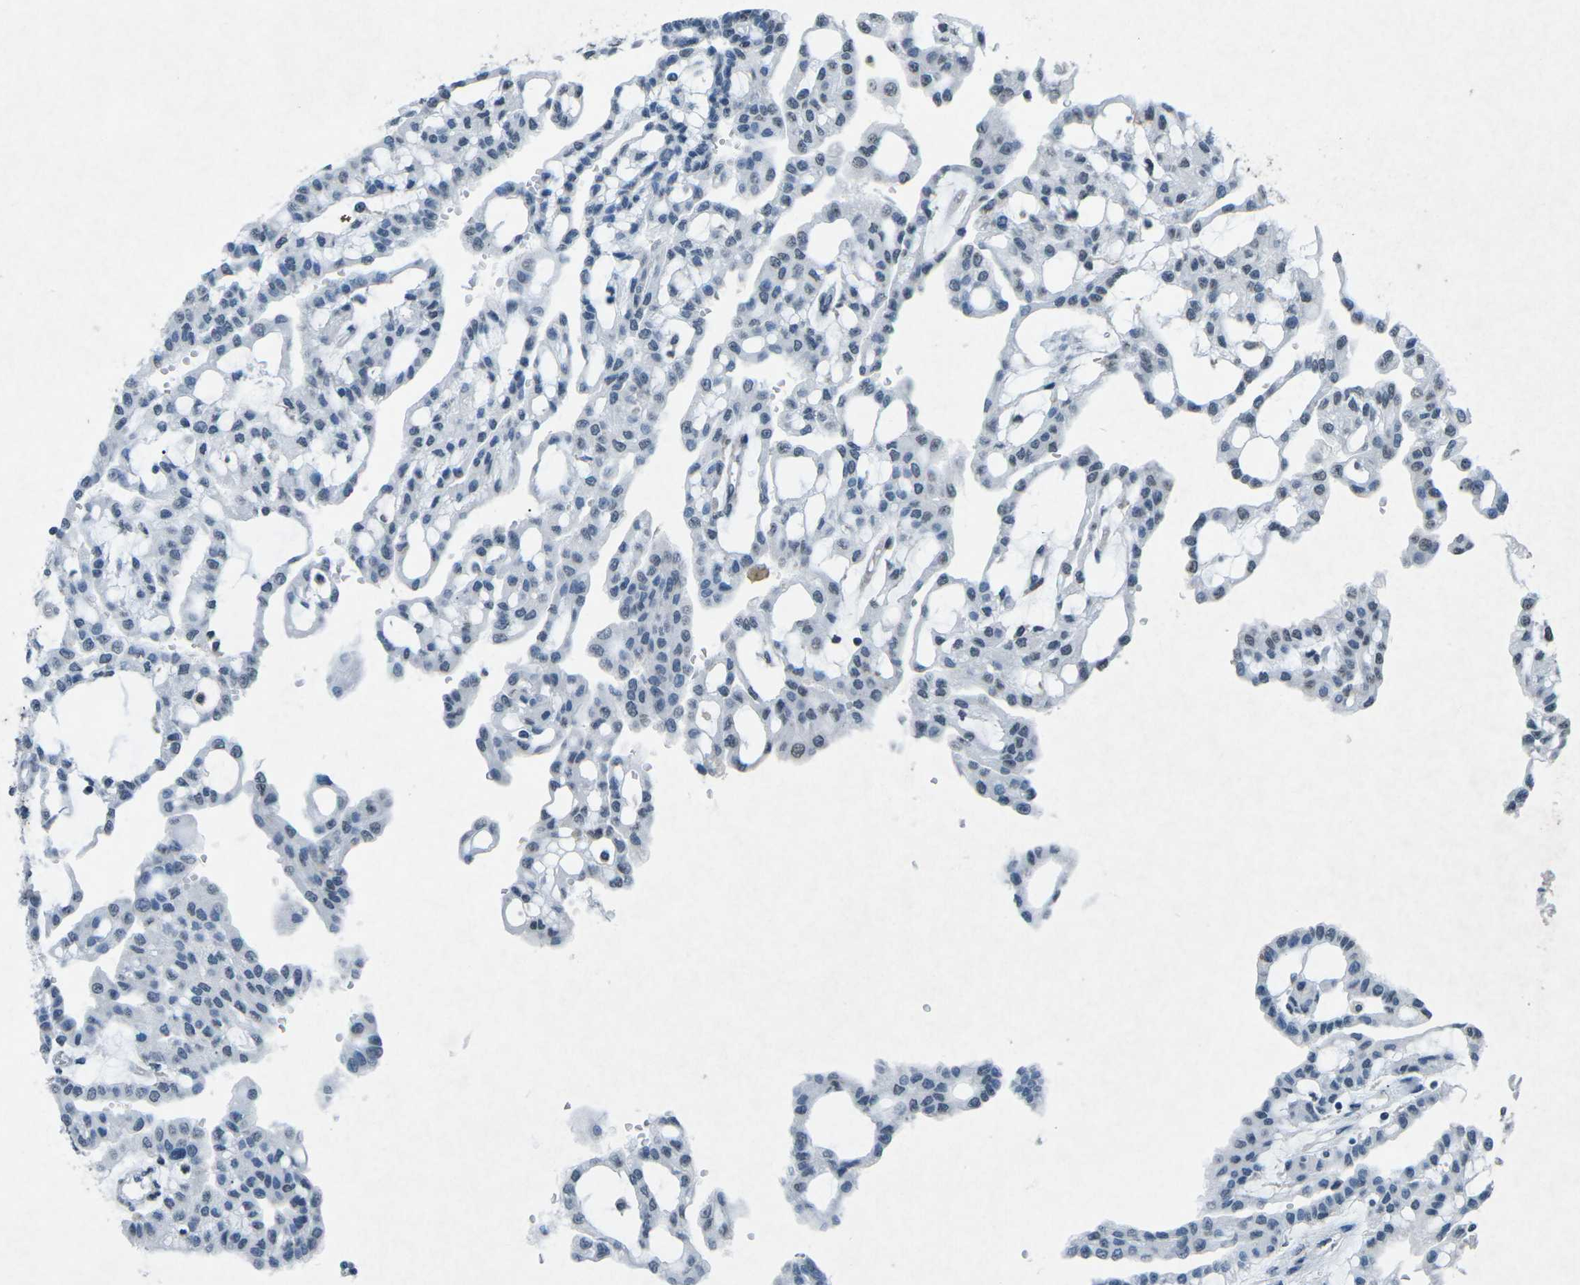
{"staining": {"intensity": "negative", "quantity": "none", "location": "none"}, "tissue": "renal cancer", "cell_type": "Tumor cells", "image_type": "cancer", "snomed": [{"axis": "morphology", "description": "Adenocarcinoma, NOS"}, {"axis": "topography", "description": "Kidney"}], "caption": "Immunohistochemistry (IHC) of renal adenocarcinoma exhibits no staining in tumor cells.", "gene": "TFR2", "patient": {"sex": "male", "age": 63}}